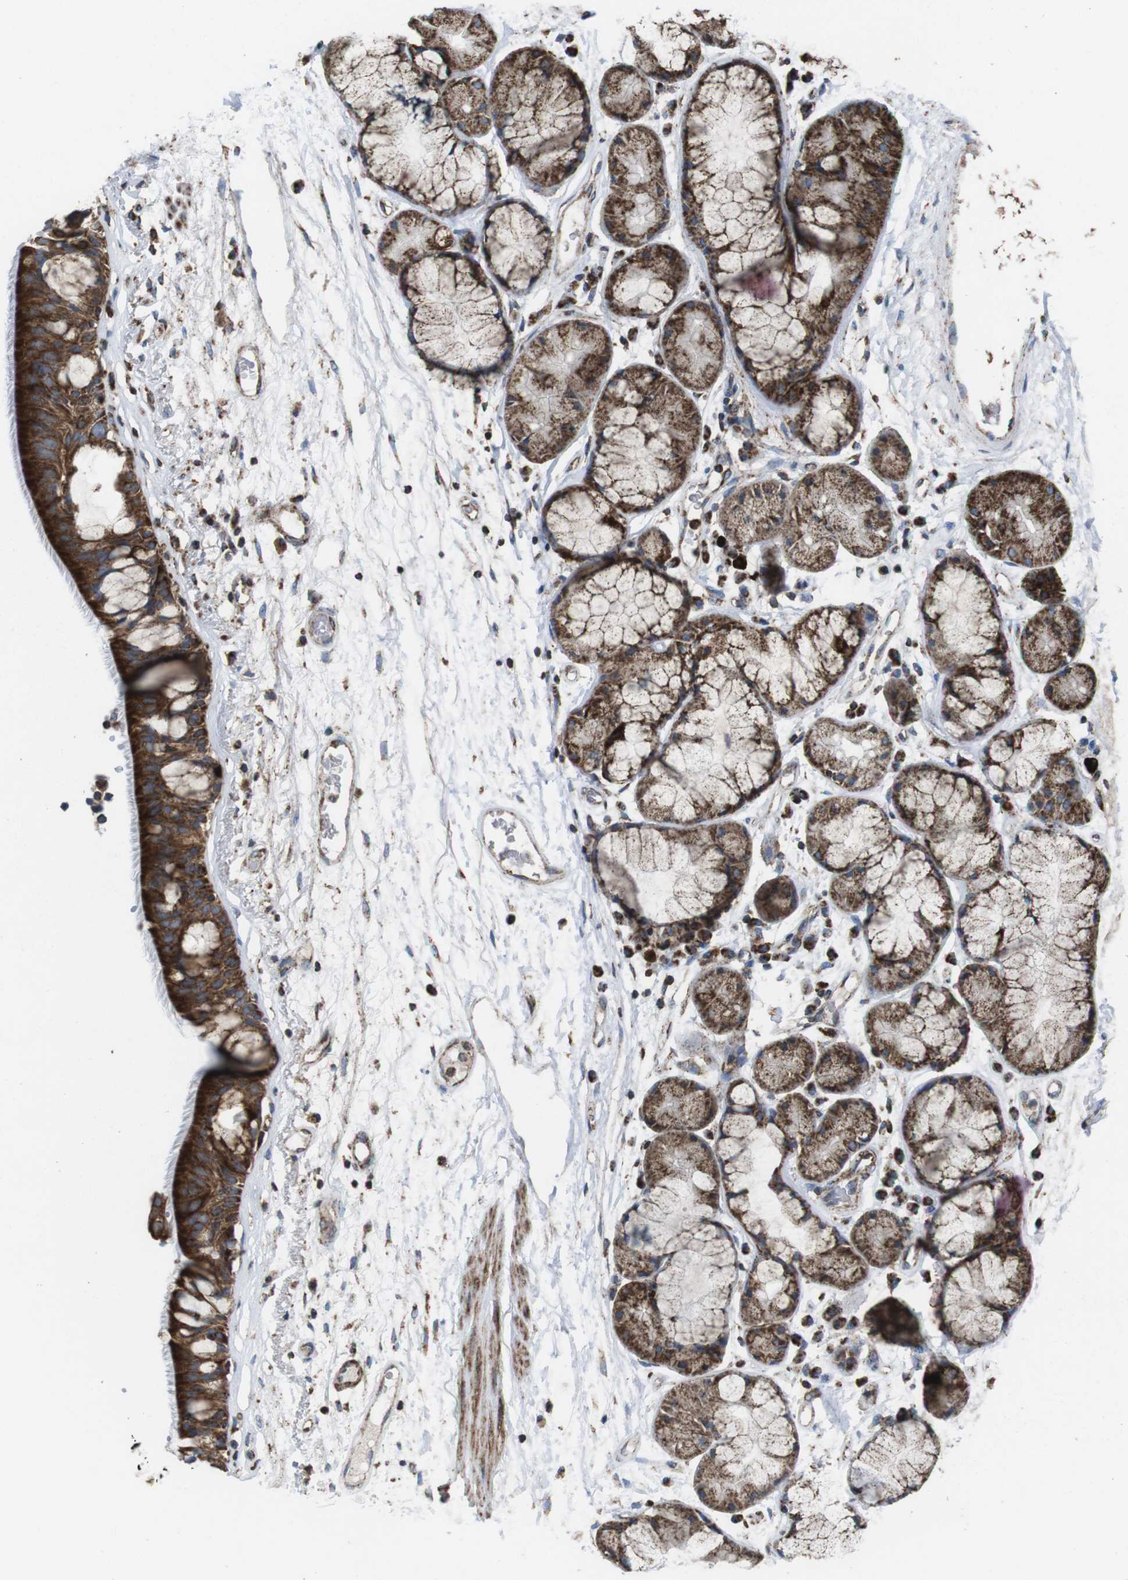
{"staining": {"intensity": "strong", "quantity": "25%-75%", "location": "cytoplasmic/membranous"}, "tissue": "bronchus", "cell_type": "Respiratory epithelial cells", "image_type": "normal", "snomed": [{"axis": "morphology", "description": "Normal tissue, NOS"}, {"axis": "topography", "description": "Bronchus"}], "caption": "The photomicrograph shows a brown stain indicating the presence of a protein in the cytoplasmic/membranous of respiratory epithelial cells in bronchus. Using DAB (3,3'-diaminobenzidine) (brown) and hematoxylin (blue) stains, captured at high magnification using brightfield microscopy.", "gene": "HK1", "patient": {"sex": "male", "age": 66}}